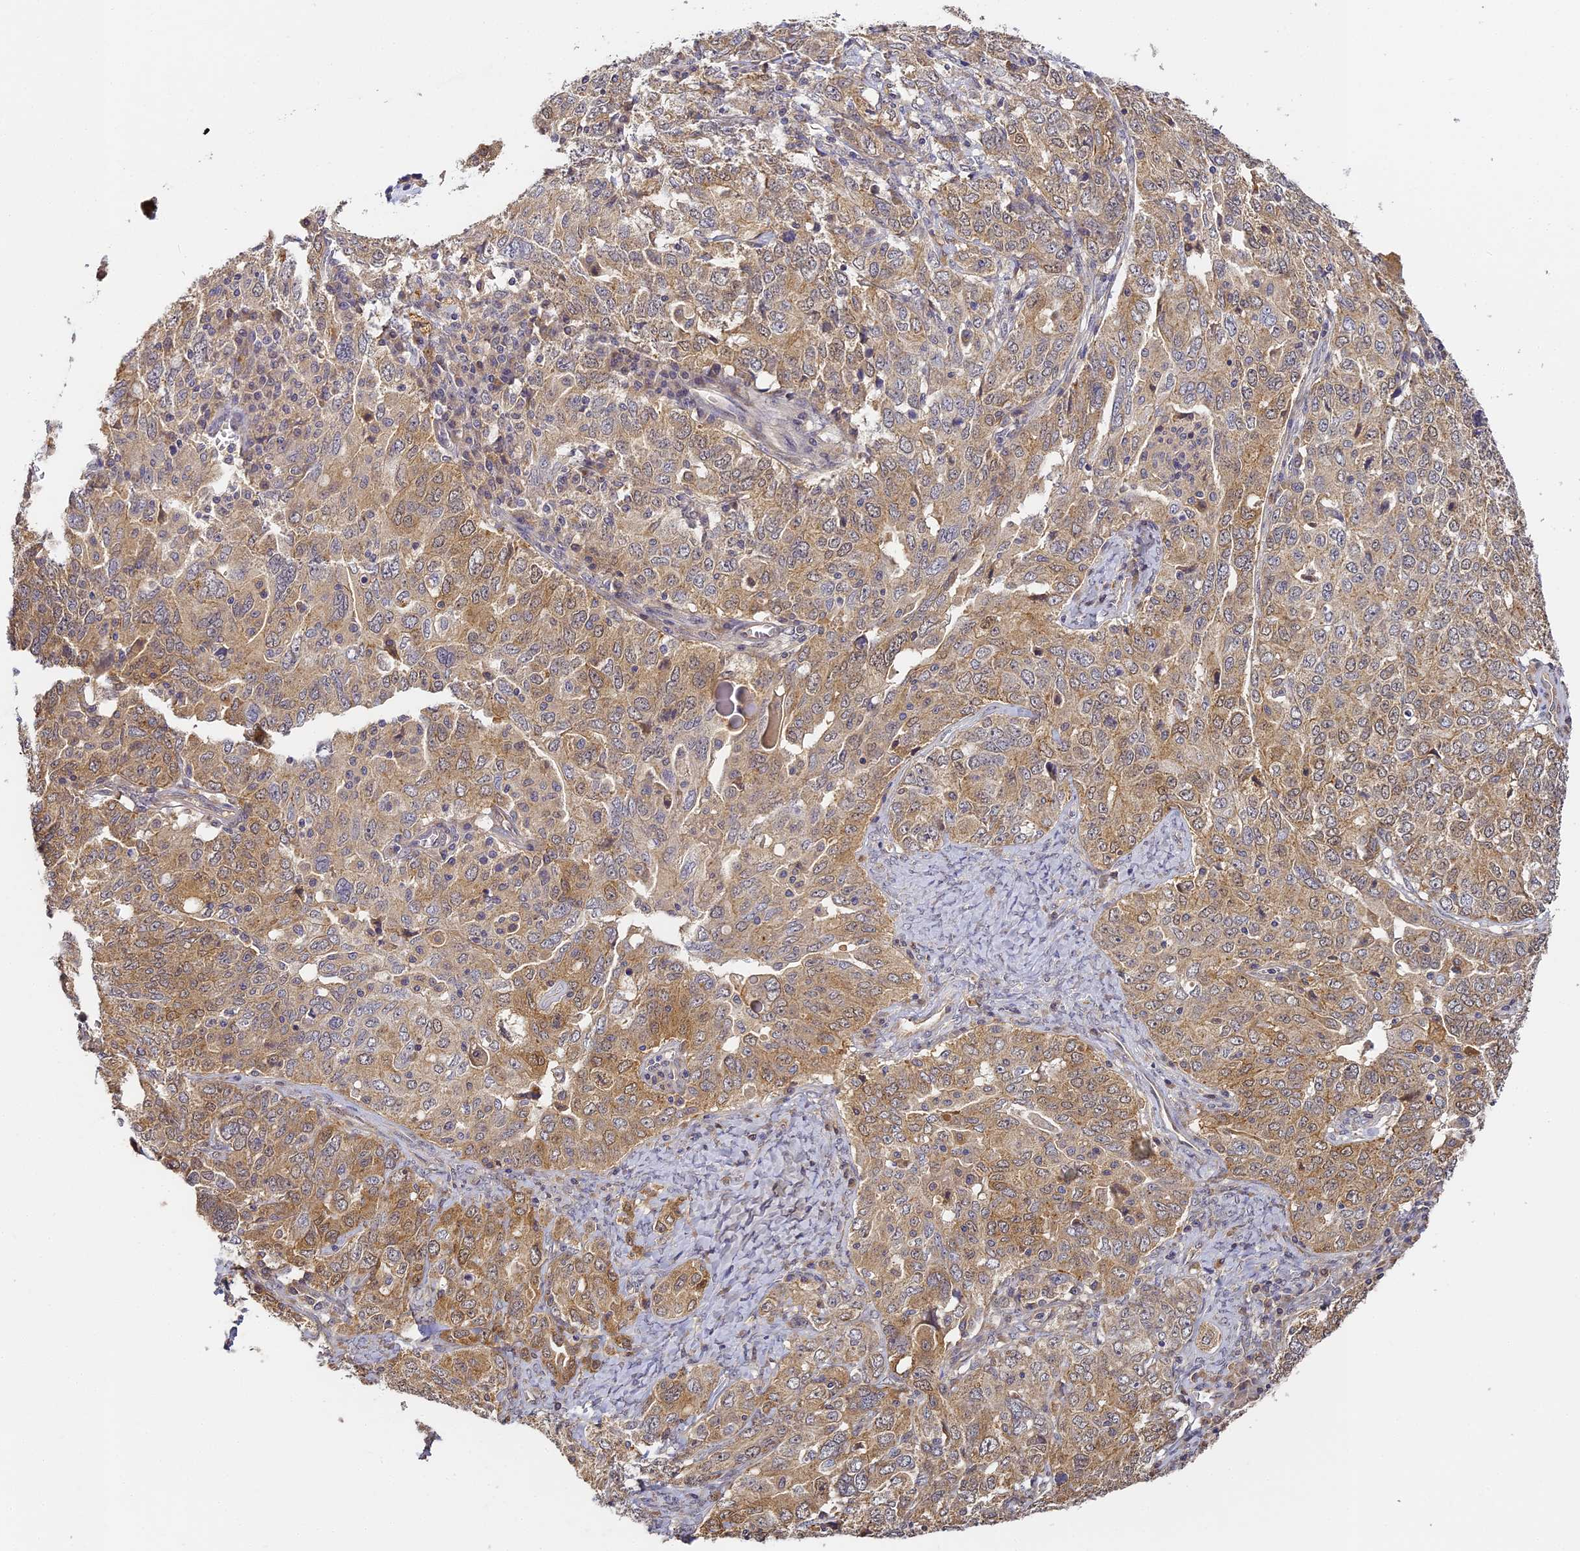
{"staining": {"intensity": "moderate", "quantity": ">75%", "location": "cytoplasmic/membranous"}, "tissue": "ovarian cancer", "cell_type": "Tumor cells", "image_type": "cancer", "snomed": [{"axis": "morphology", "description": "Carcinoma, endometroid"}, {"axis": "topography", "description": "Ovary"}], "caption": "A photomicrograph of human ovarian endometroid carcinoma stained for a protein shows moderate cytoplasmic/membranous brown staining in tumor cells.", "gene": "YAE1", "patient": {"sex": "female", "age": 62}}